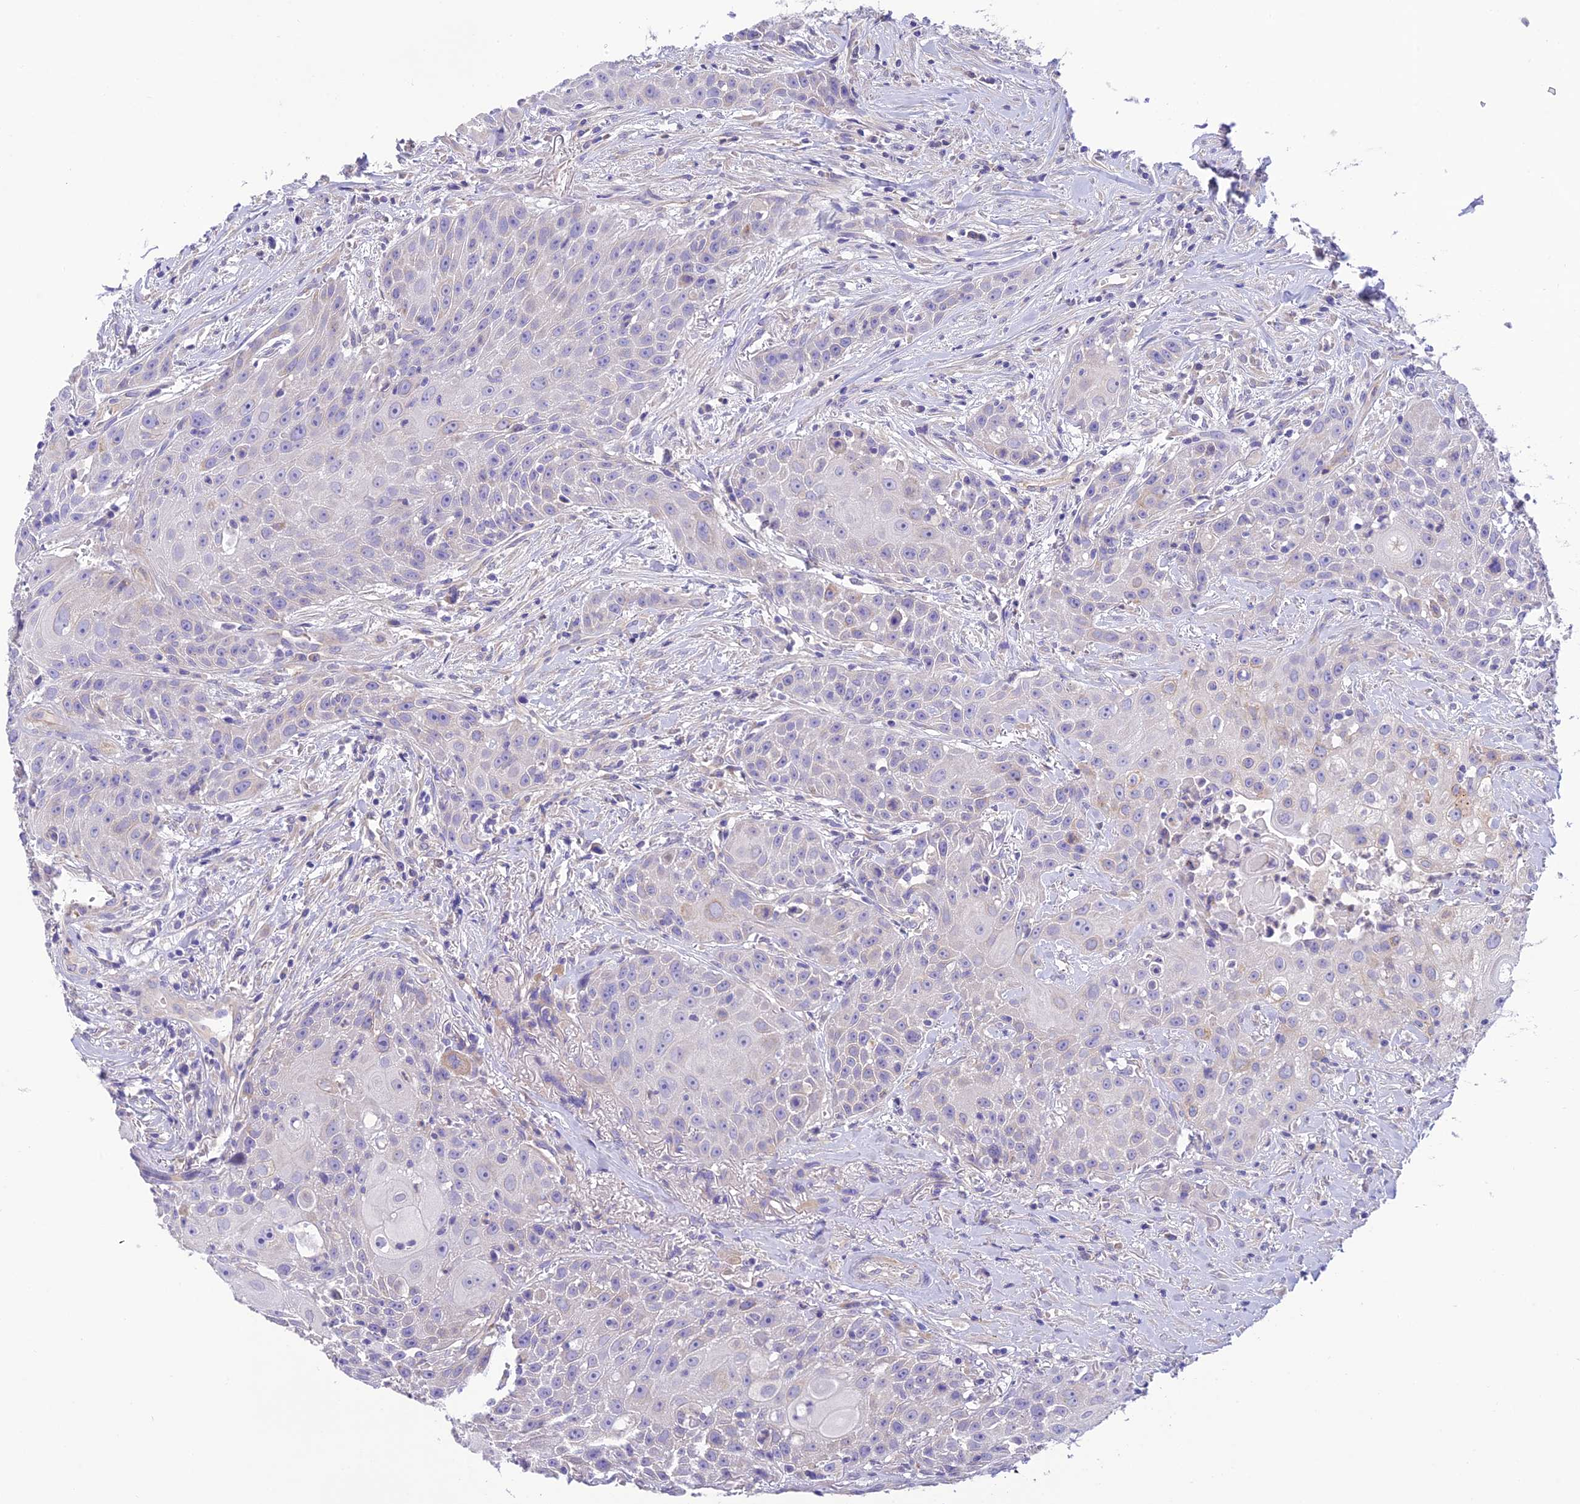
{"staining": {"intensity": "negative", "quantity": "none", "location": "none"}, "tissue": "head and neck cancer", "cell_type": "Tumor cells", "image_type": "cancer", "snomed": [{"axis": "morphology", "description": "Squamous cell carcinoma, NOS"}, {"axis": "topography", "description": "Oral tissue"}, {"axis": "topography", "description": "Head-Neck"}], "caption": "Tumor cells show no significant protein expression in head and neck cancer (squamous cell carcinoma).", "gene": "HSD17B2", "patient": {"sex": "female", "age": 82}}